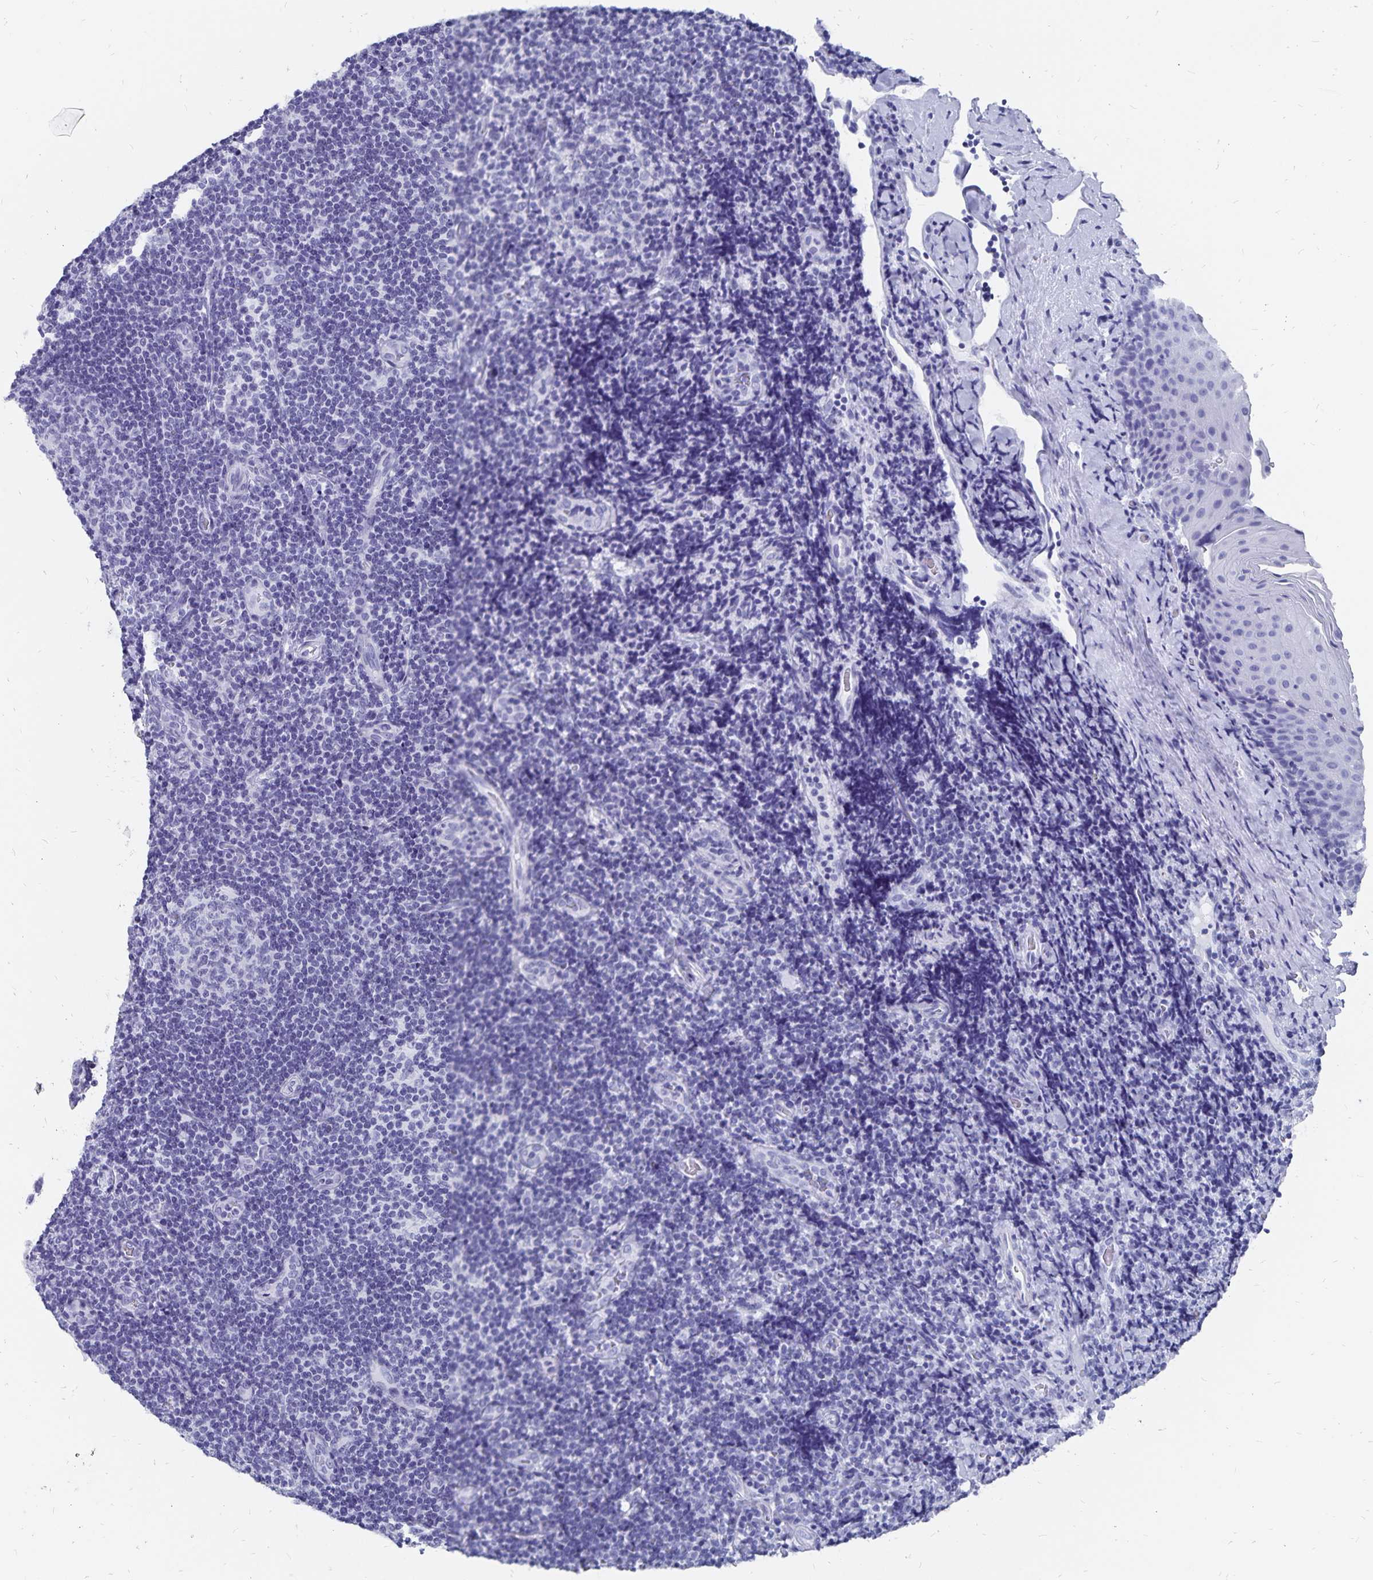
{"staining": {"intensity": "negative", "quantity": "none", "location": "none"}, "tissue": "tonsil", "cell_type": "Germinal center cells", "image_type": "normal", "snomed": [{"axis": "morphology", "description": "Normal tissue, NOS"}, {"axis": "topography", "description": "Tonsil"}], "caption": "IHC micrograph of unremarkable tonsil: tonsil stained with DAB (3,3'-diaminobenzidine) displays no significant protein expression in germinal center cells. (DAB immunohistochemistry with hematoxylin counter stain).", "gene": "ADH1A", "patient": {"sex": "male", "age": 17}}